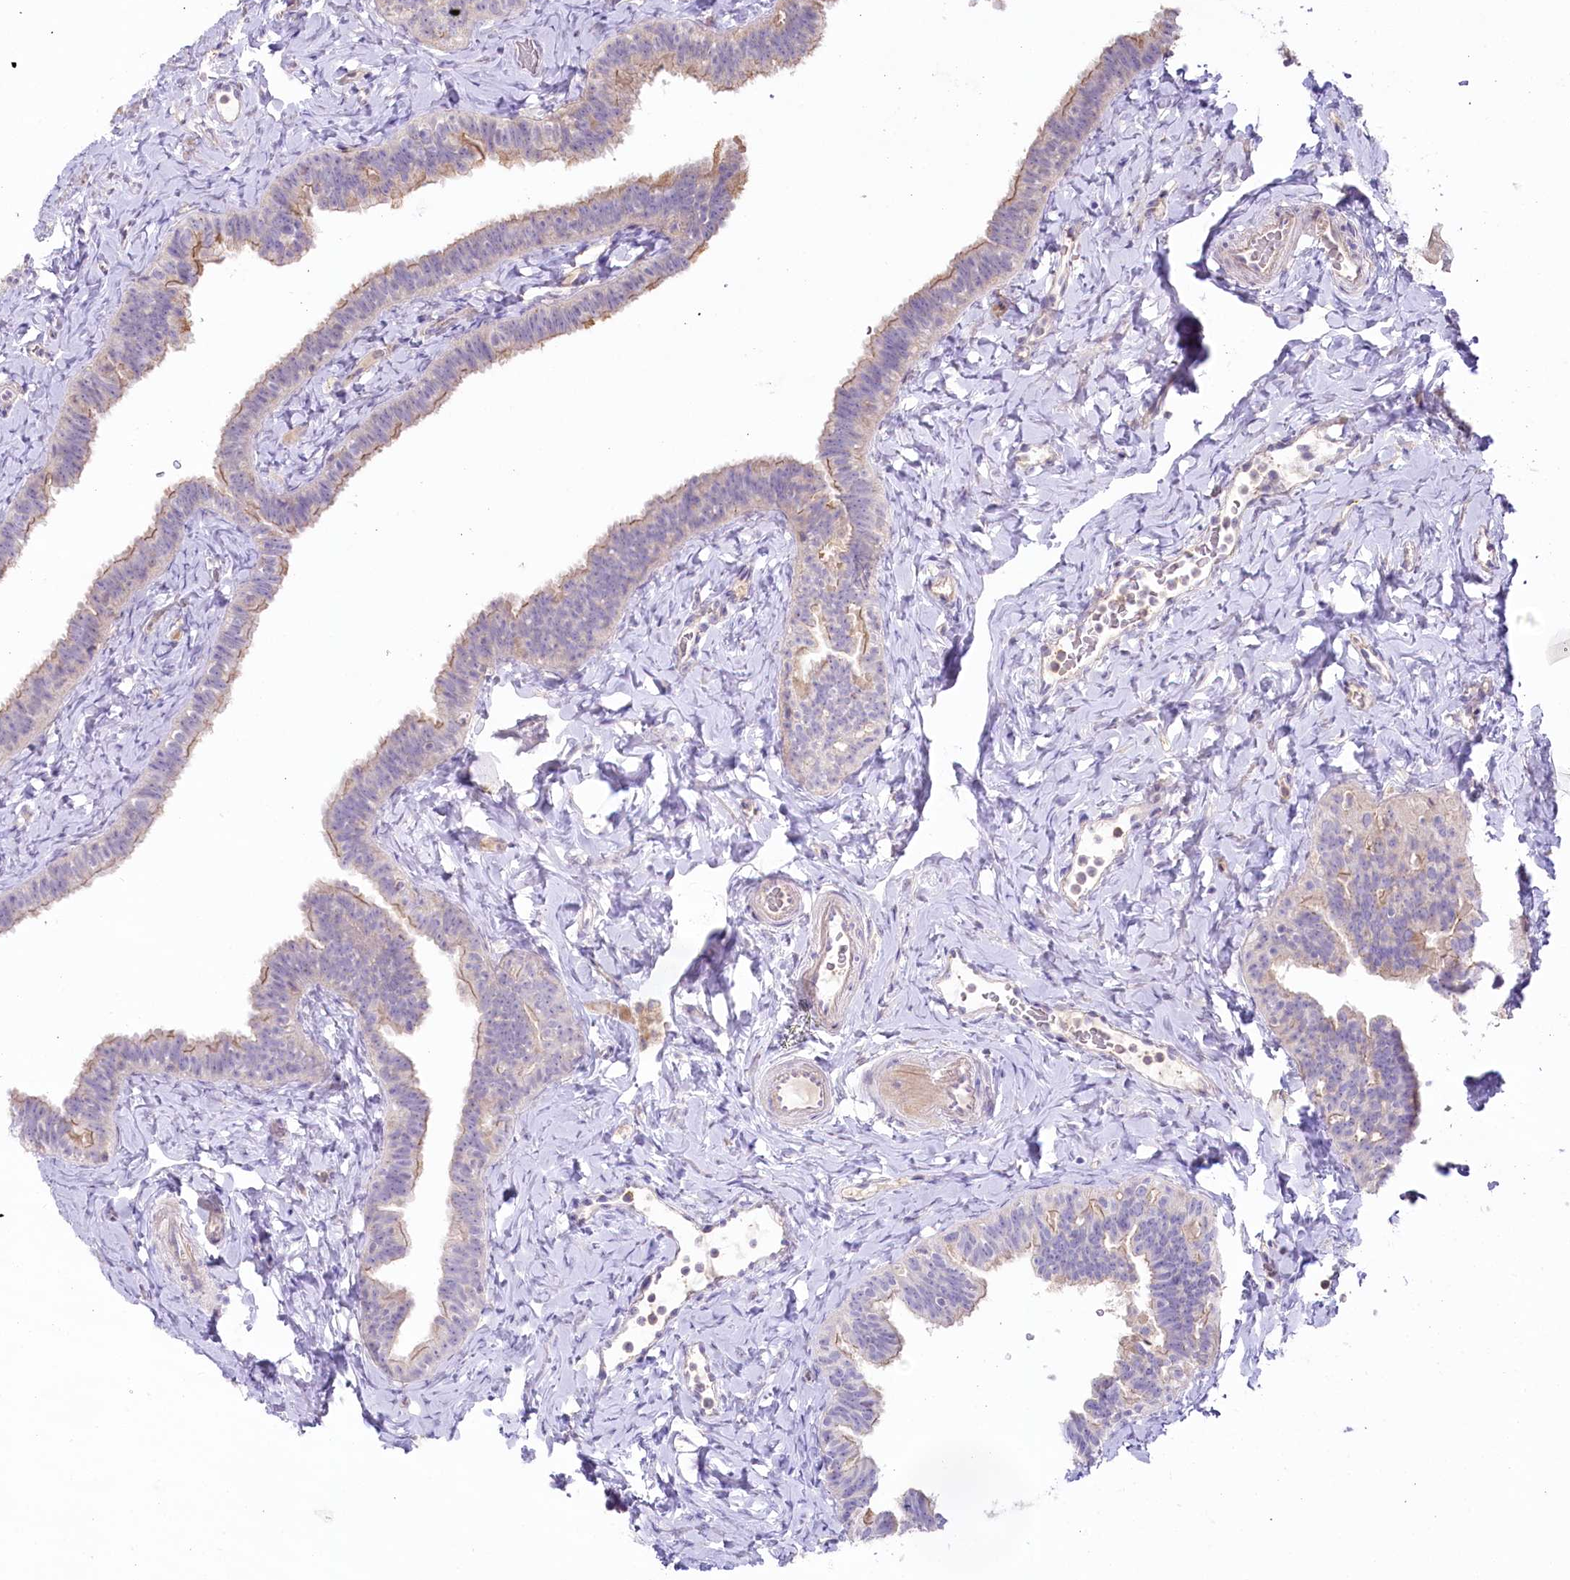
{"staining": {"intensity": "weak", "quantity": "25%-75%", "location": "cytoplasmic/membranous"}, "tissue": "fallopian tube", "cell_type": "Glandular cells", "image_type": "normal", "snomed": [{"axis": "morphology", "description": "Normal tissue, NOS"}, {"axis": "topography", "description": "Fallopian tube"}], "caption": "Brown immunohistochemical staining in normal fallopian tube reveals weak cytoplasmic/membranous expression in approximately 25%-75% of glandular cells. The staining was performed using DAB, with brown indicating positive protein expression. Nuclei are stained blue with hematoxylin.", "gene": "SLC6A11", "patient": {"sex": "female", "age": 65}}